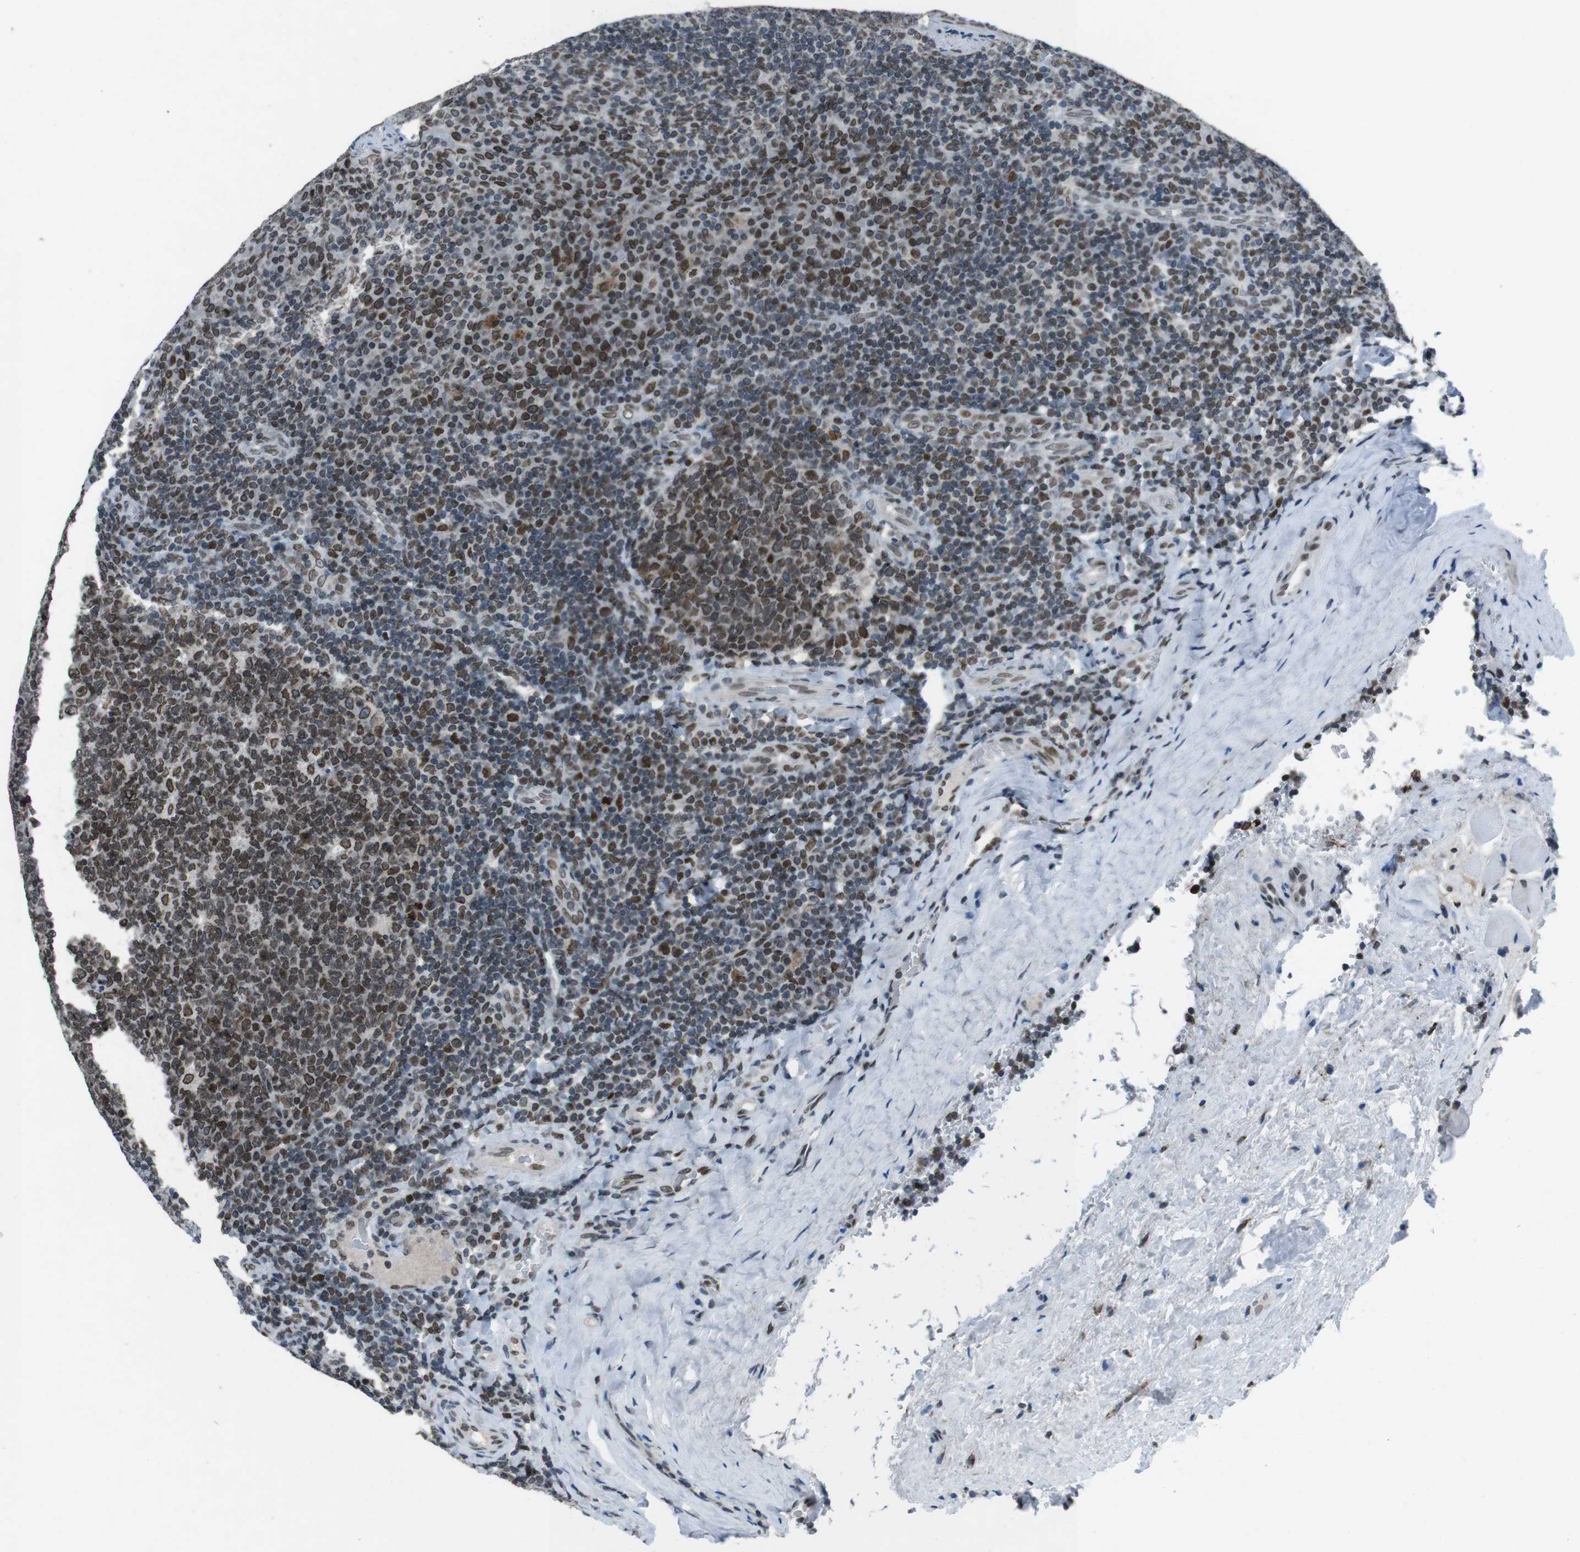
{"staining": {"intensity": "moderate", "quantity": ">75%", "location": "cytoplasmic/membranous,nuclear"}, "tissue": "tonsil", "cell_type": "Germinal center cells", "image_type": "normal", "snomed": [{"axis": "morphology", "description": "Normal tissue, NOS"}, {"axis": "topography", "description": "Tonsil"}], "caption": "Immunohistochemistry (IHC) micrograph of normal tonsil: human tonsil stained using immunohistochemistry (IHC) displays medium levels of moderate protein expression localized specifically in the cytoplasmic/membranous,nuclear of germinal center cells, appearing as a cytoplasmic/membranous,nuclear brown color.", "gene": "MAD1L1", "patient": {"sex": "male", "age": 17}}